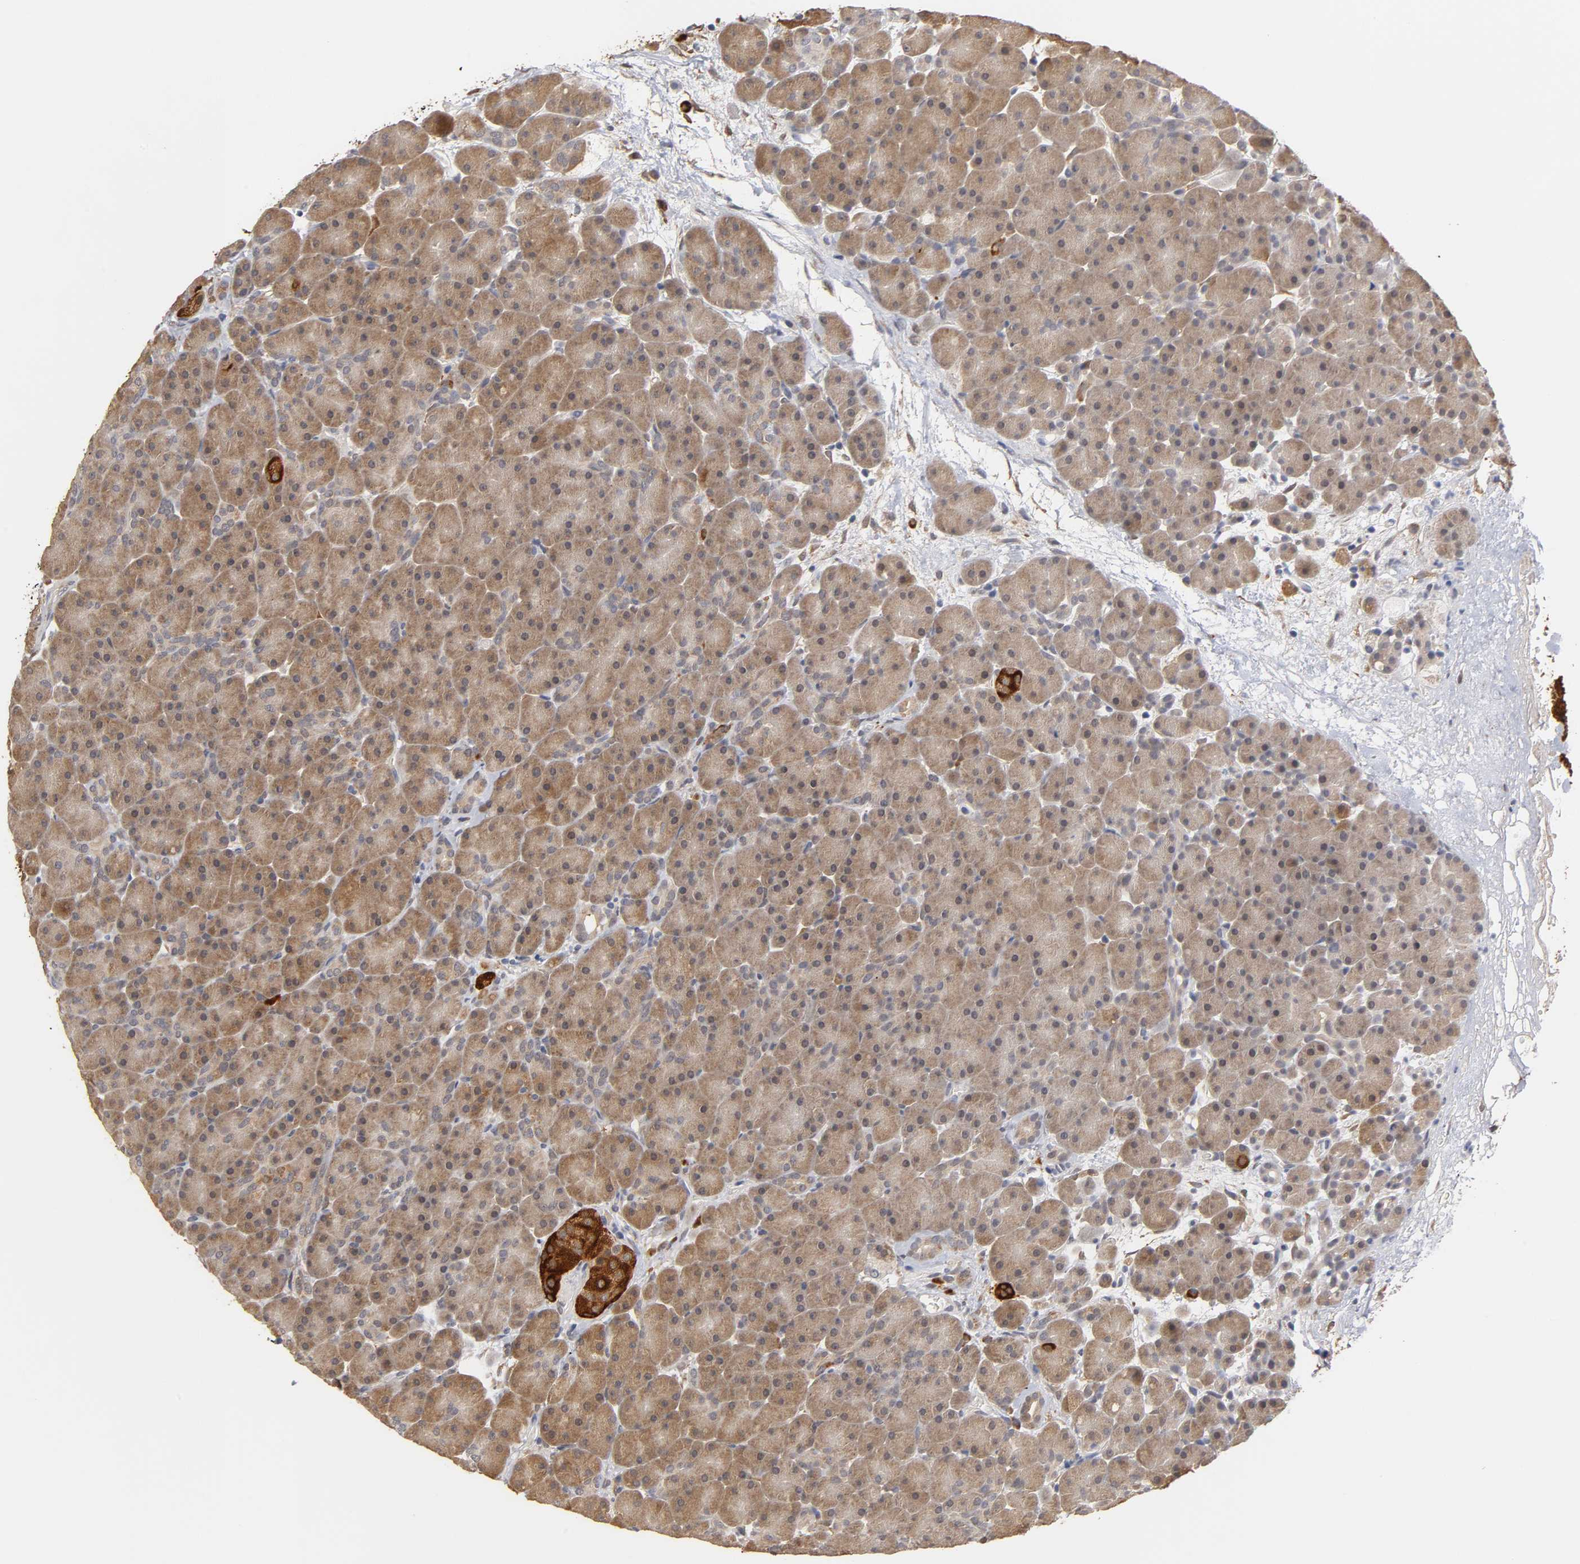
{"staining": {"intensity": "moderate", "quantity": ">75%", "location": "cytoplasmic/membranous"}, "tissue": "pancreas", "cell_type": "Exocrine glandular cells", "image_type": "normal", "snomed": [{"axis": "morphology", "description": "Normal tissue, NOS"}, {"axis": "topography", "description": "Pancreas"}], "caption": "Human pancreas stained with a protein marker exhibits moderate staining in exocrine glandular cells.", "gene": "GSTZ1", "patient": {"sex": "male", "age": 66}}